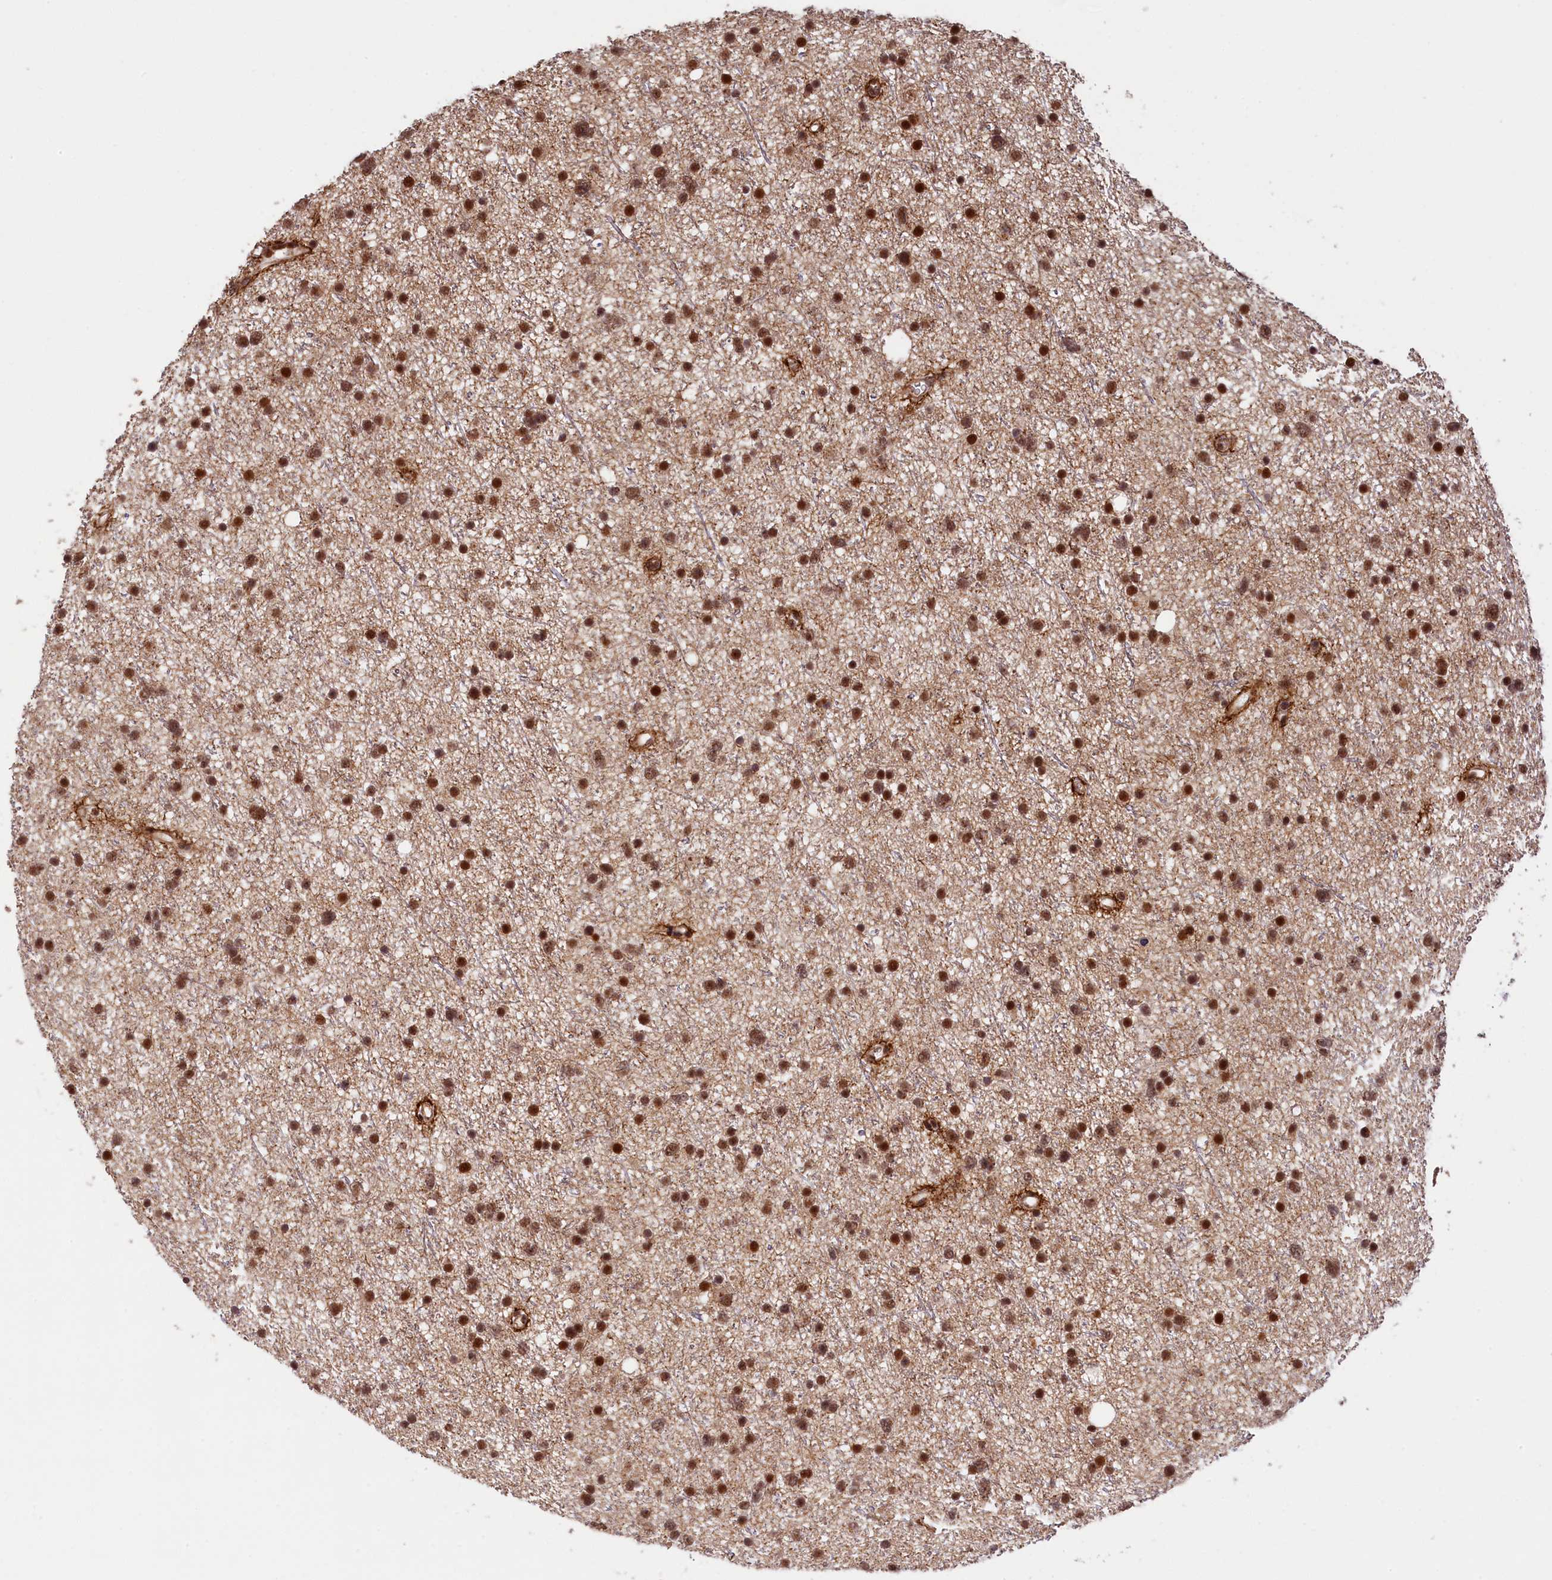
{"staining": {"intensity": "strong", "quantity": ">75%", "location": "nuclear"}, "tissue": "glioma", "cell_type": "Tumor cells", "image_type": "cancer", "snomed": [{"axis": "morphology", "description": "Glioma, malignant, Low grade"}, {"axis": "topography", "description": "Cerebral cortex"}], "caption": "Malignant glioma (low-grade) stained with a protein marker demonstrates strong staining in tumor cells.", "gene": "ADIG", "patient": {"sex": "female", "age": 39}}